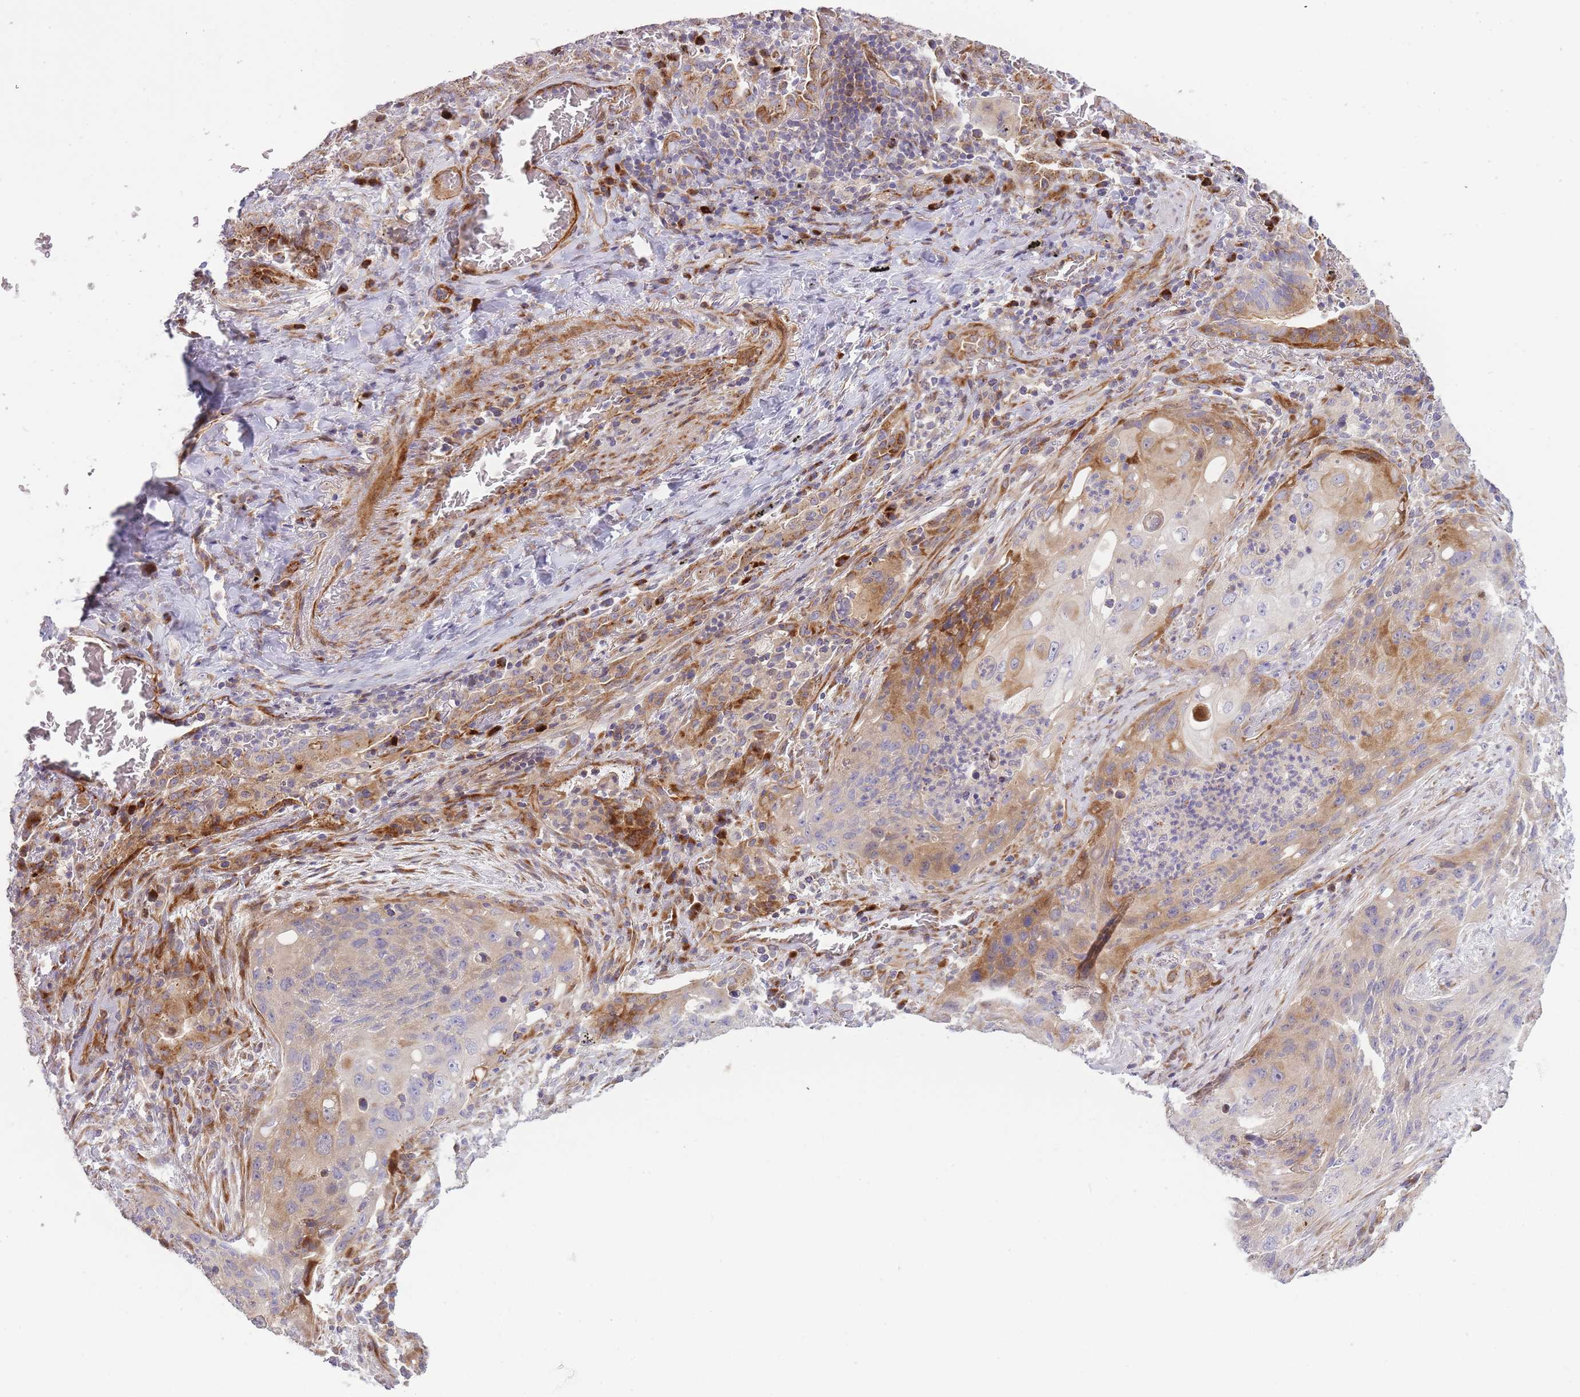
{"staining": {"intensity": "moderate", "quantity": "<25%", "location": "cytoplasmic/membranous"}, "tissue": "lung cancer", "cell_type": "Tumor cells", "image_type": "cancer", "snomed": [{"axis": "morphology", "description": "Squamous cell carcinoma, NOS"}, {"axis": "topography", "description": "Lung"}], "caption": "Protein analysis of lung squamous cell carcinoma tissue shows moderate cytoplasmic/membranous staining in approximately <25% of tumor cells.", "gene": "ATP5MC2", "patient": {"sex": "female", "age": 63}}